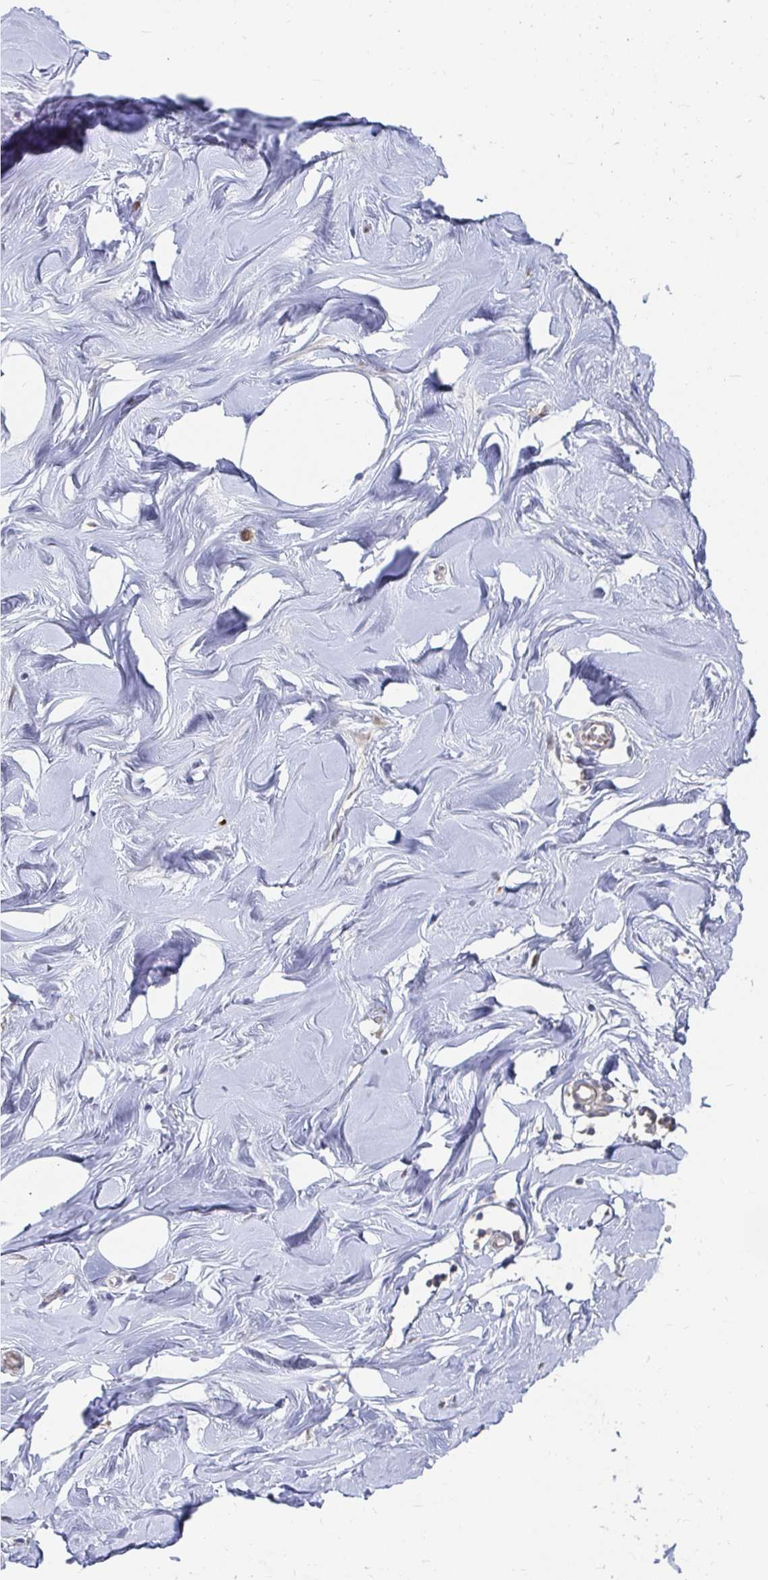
{"staining": {"intensity": "negative", "quantity": "none", "location": "none"}, "tissue": "breast", "cell_type": "Adipocytes", "image_type": "normal", "snomed": [{"axis": "morphology", "description": "Normal tissue, NOS"}, {"axis": "topography", "description": "Breast"}], "caption": "Adipocytes show no significant expression in benign breast. Nuclei are stained in blue.", "gene": "MEIS1", "patient": {"sex": "female", "age": 27}}